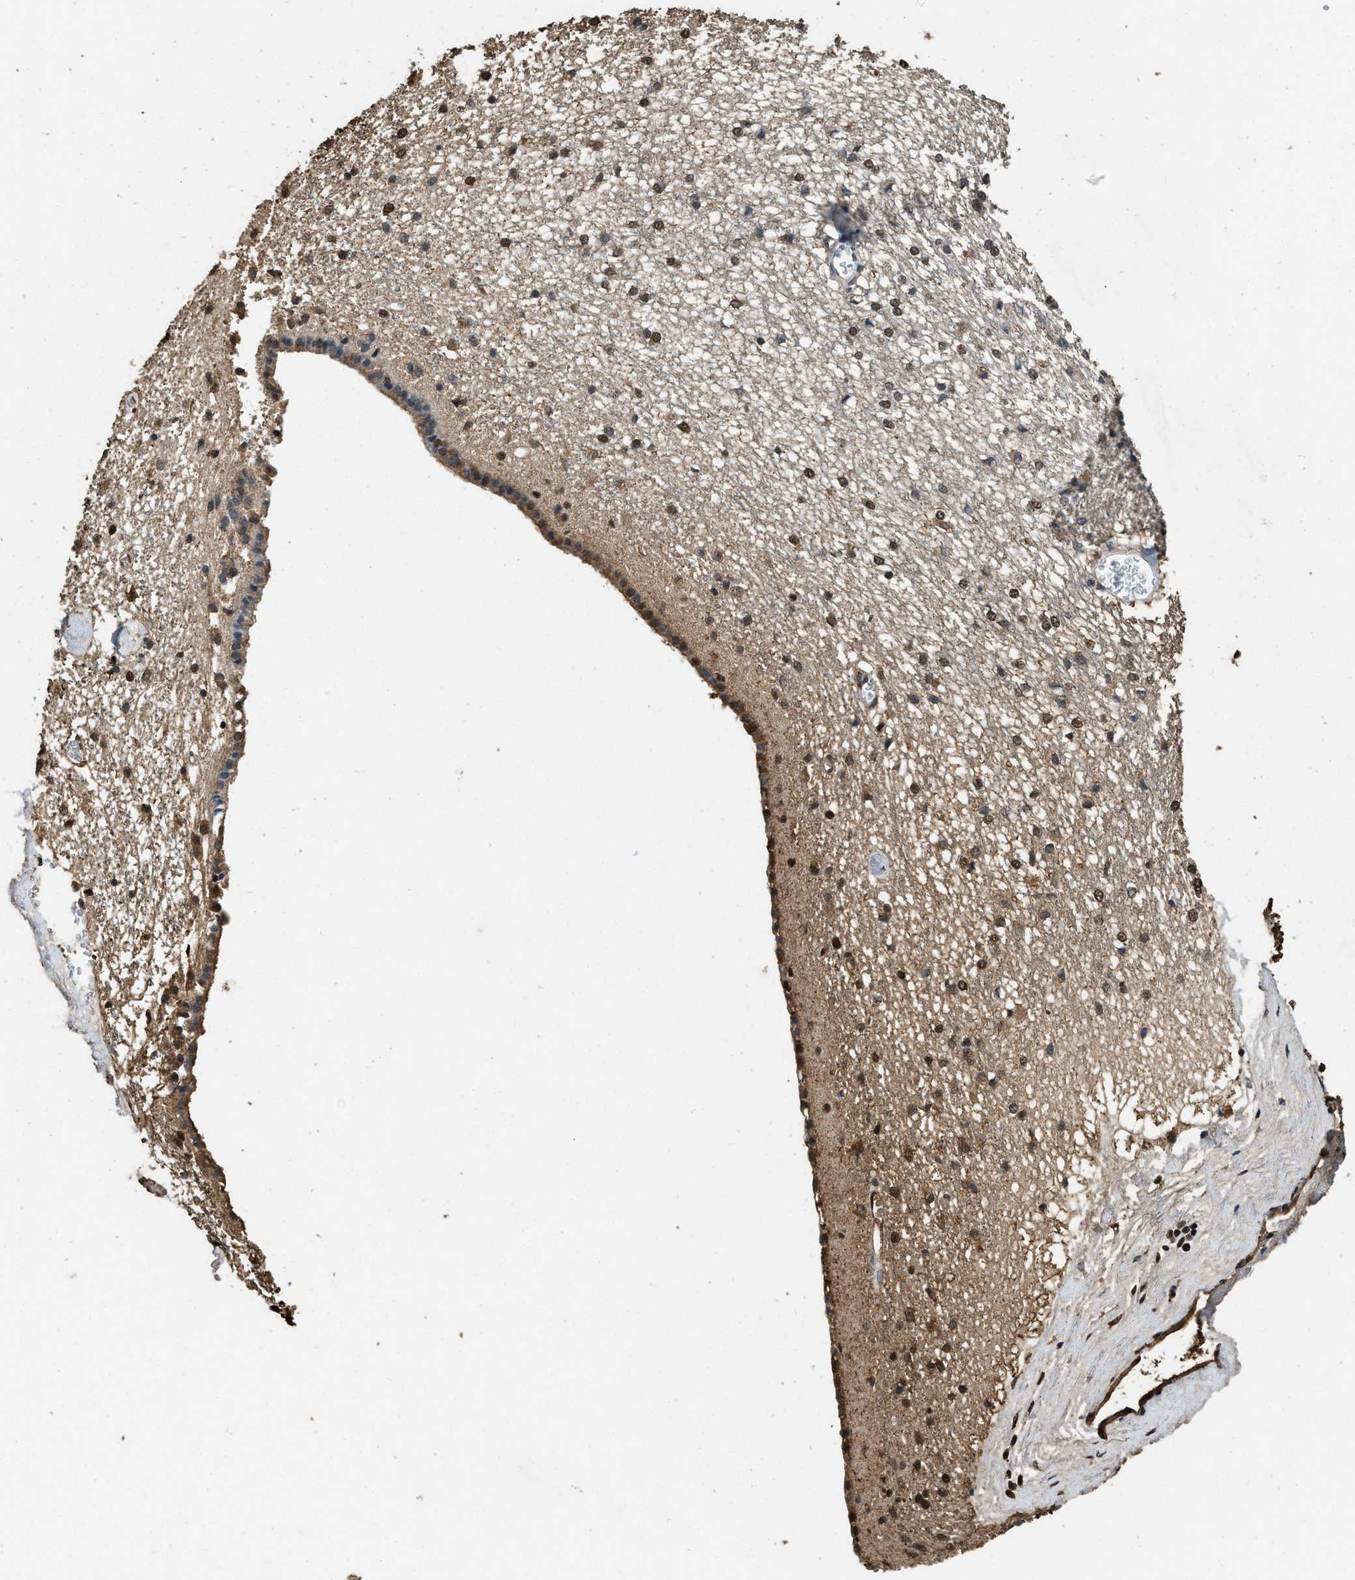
{"staining": {"intensity": "moderate", "quantity": "25%-75%", "location": "cytoplasmic/membranous,nuclear"}, "tissue": "caudate", "cell_type": "Glial cells", "image_type": "normal", "snomed": [{"axis": "morphology", "description": "Normal tissue, NOS"}, {"axis": "topography", "description": "Lateral ventricle wall"}], "caption": "Immunohistochemical staining of normal caudate exhibits moderate cytoplasmic/membranous,nuclear protein staining in about 25%-75% of glial cells.", "gene": "GAPDH", "patient": {"sex": "female", "age": 19}}